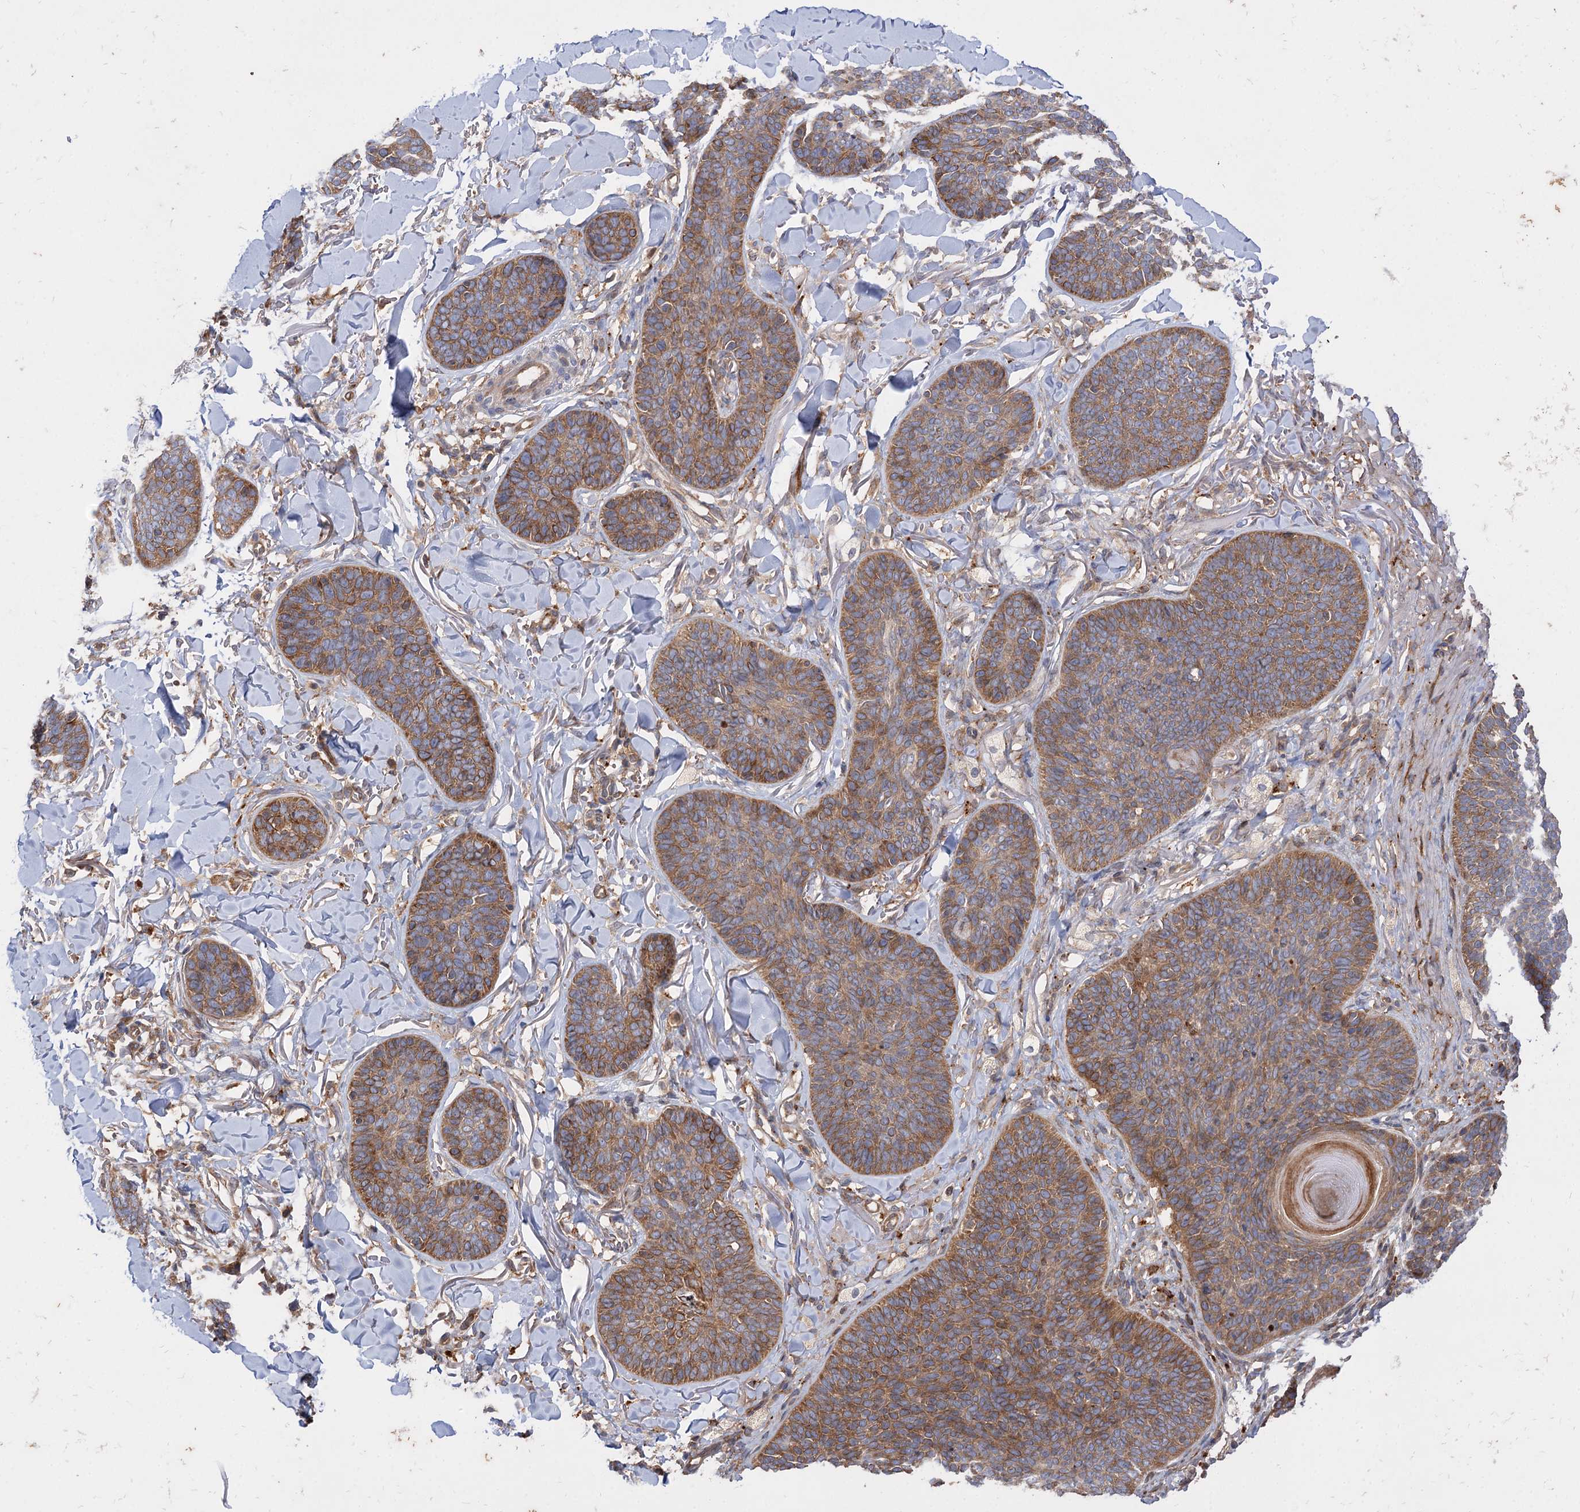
{"staining": {"intensity": "moderate", "quantity": ">75%", "location": "cytoplasmic/membranous"}, "tissue": "skin cancer", "cell_type": "Tumor cells", "image_type": "cancer", "snomed": [{"axis": "morphology", "description": "Basal cell carcinoma"}, {"axis": "topography", "description": "Skin"}], "caption": "Immunohistochemistry (IHC) staining of basal cell carcinoma (skin), which exhibits medium levels of moderate cytoplasmic/membranous expression in approximately >75% of tumor cells indicating moderate cytoplasmic/membranous protein staining. The staining was performed using DAB (3,3'-diaminobenzidine) (brown) for protein detection and nuclei were counterstained in hematoxylin (blue).", "gene": "PATL1", "patient": {"sex": "male", "age": 85}}